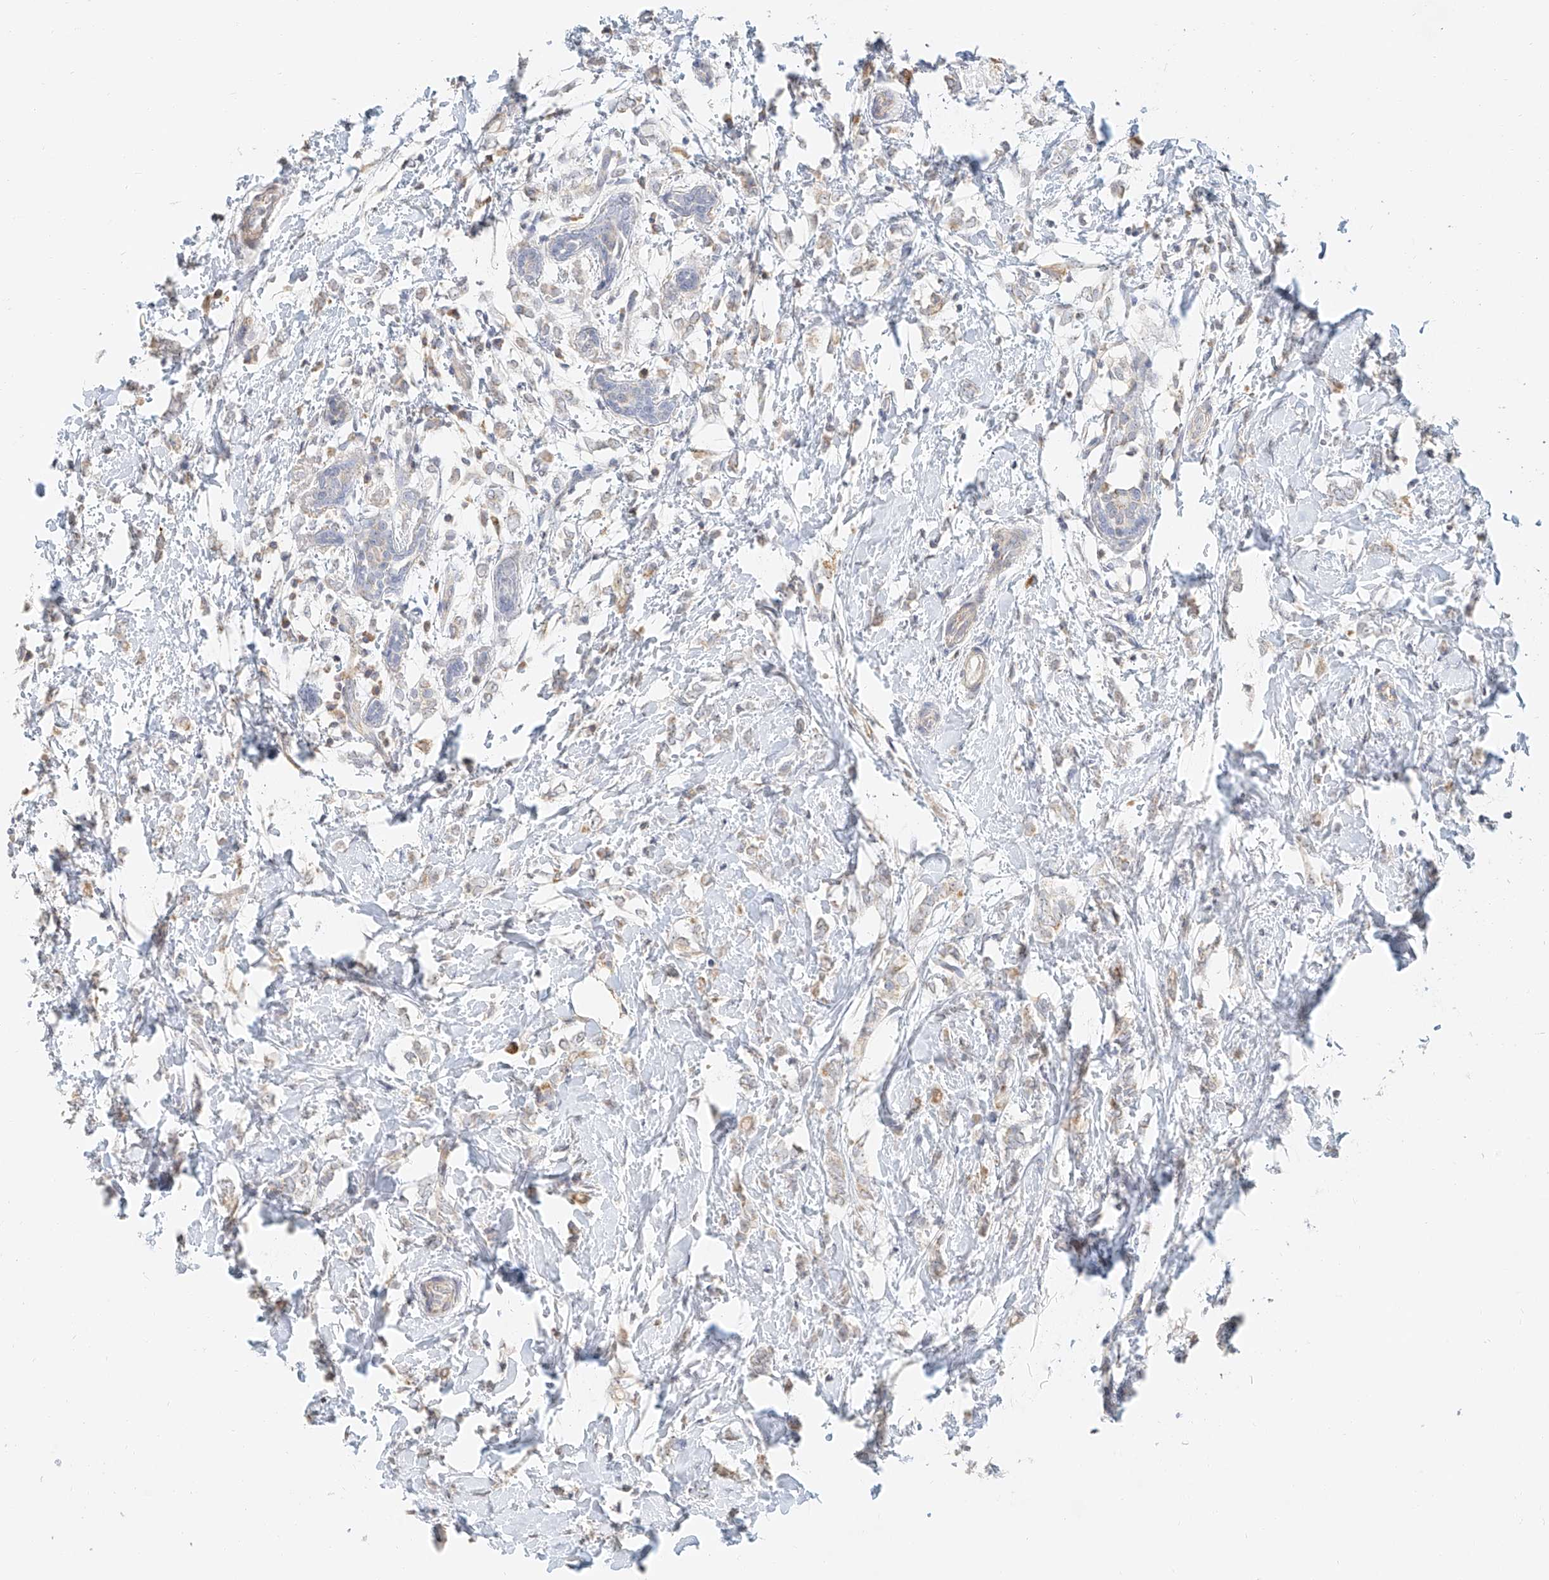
{"staining": {"intensity": "weak", "quantity": "25%-75%", "location": "cytoplasmic/membranous"}, "tissue": "breast cancer", "cell_type": "Tumor cells", "image_type": "cancer", "snomed": [{"axis": "morphology", "description": "Normal tissue, NOS"}, {"axis": "morphology", "description": "Lobular carcinoma"}, {"axis": "topography", "description": "Breast"}], "caption": "Breast cancer was stained to show a protein in brown. There is low levels of weak cytoplasmic/membranous staining in approximately 25%-75% of tumor cells. (brown staining indicates protein expression, while blue staining denotes nuclei).", "gene": "CXorf58", "patient": {"sex": "female", "age": 47}}